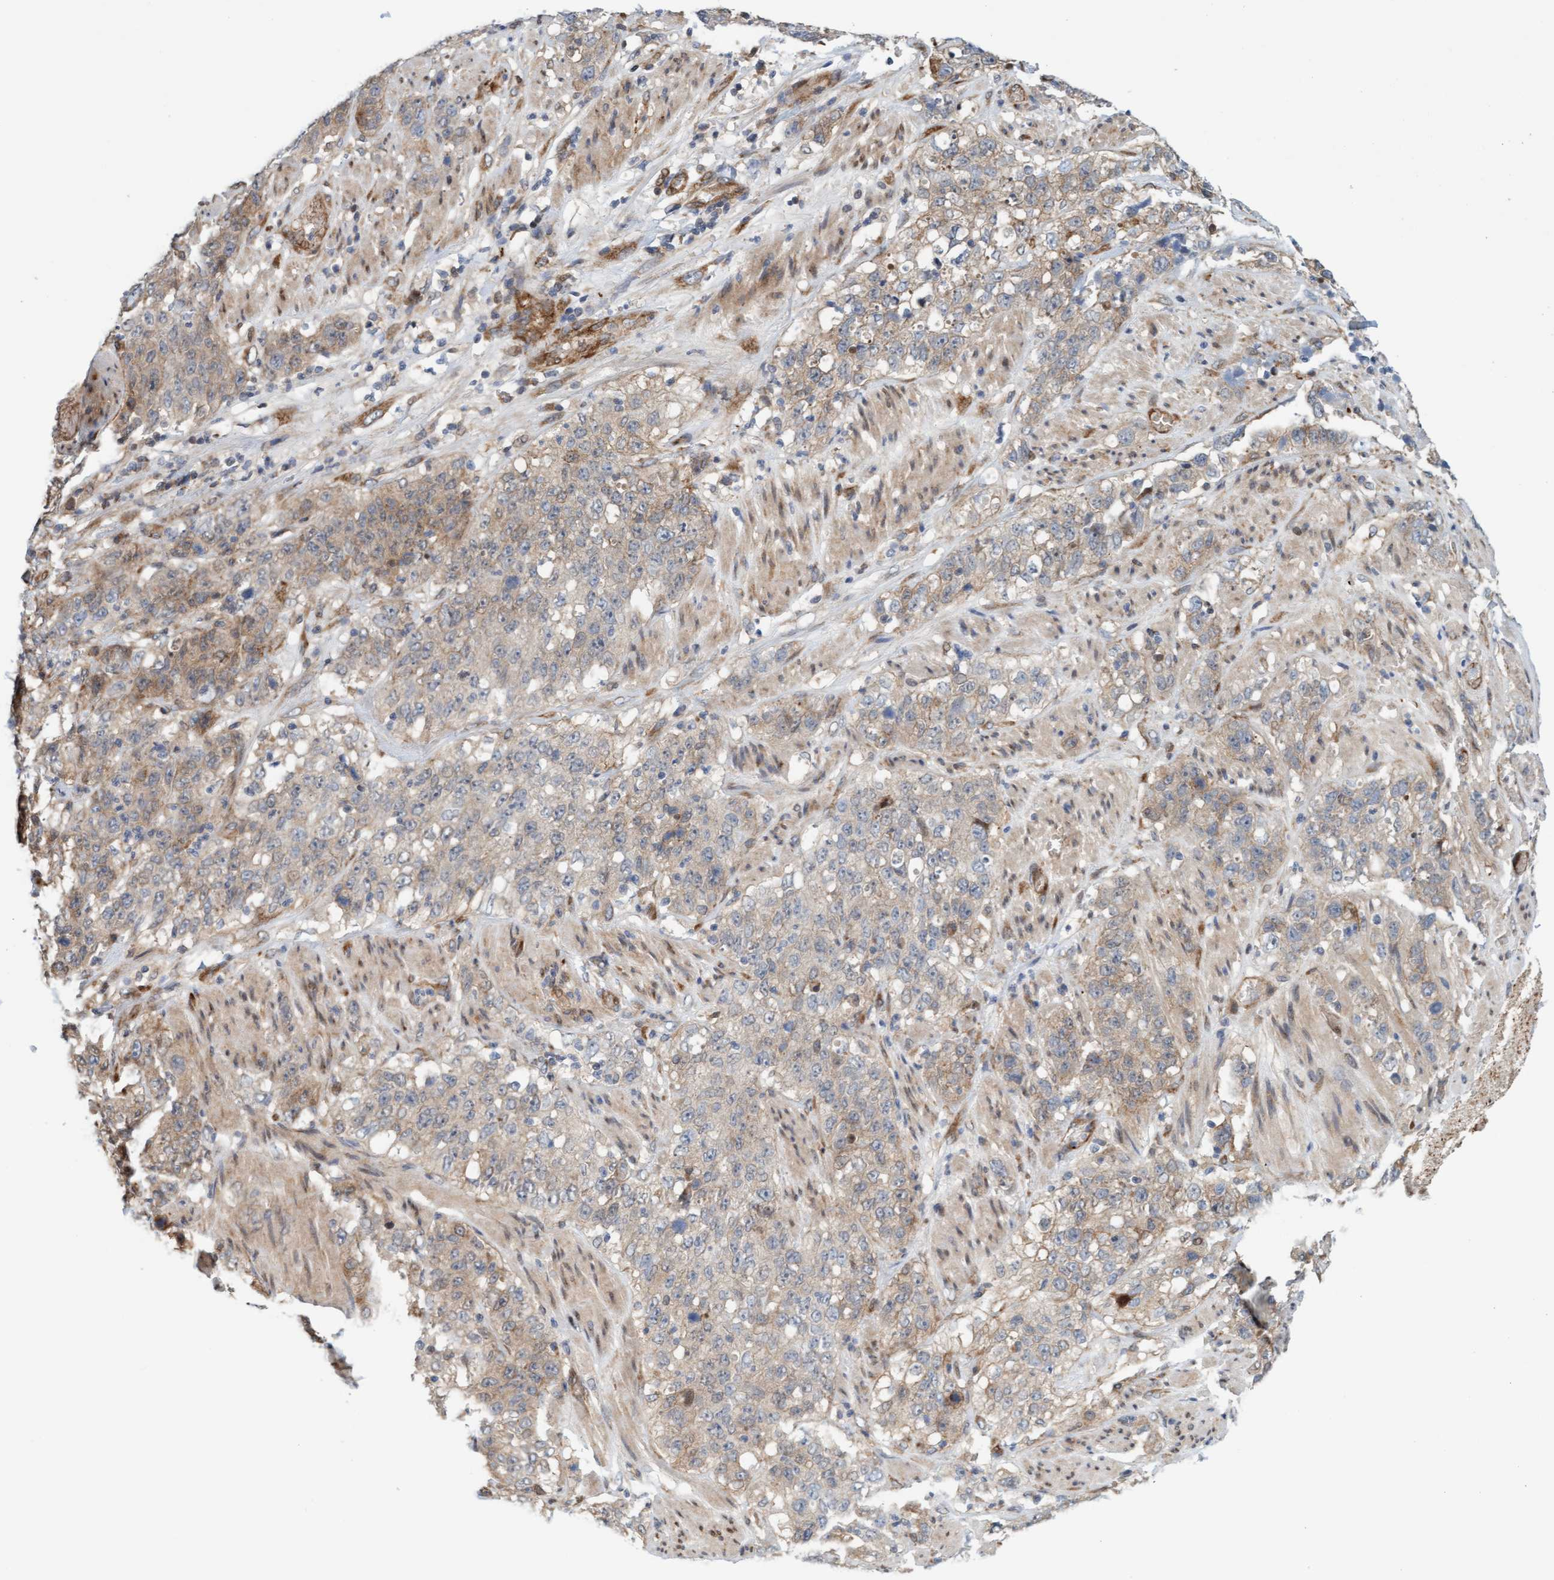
{"staining": {"intensity": "weak", "quantity": ">75%", "location": "cytoplasmic/membranous"}, "tissue": "stomach cancer", "cell_type": "Tumor cells", "image_type": "cancer", "snomed": [{"axis": "morphology", "description": "Adenocarcinoma, NOS"}, {"axis": "topography", "description": "Stomach"}], "caption": "Human stomach cancer stained for a protein (brown) shows weak cytoplasmic/membranous positive expression in about >75% of tumor cells.", "gene": "EIF4EBP1", "patient": {"sex": "male", "age": 48}}